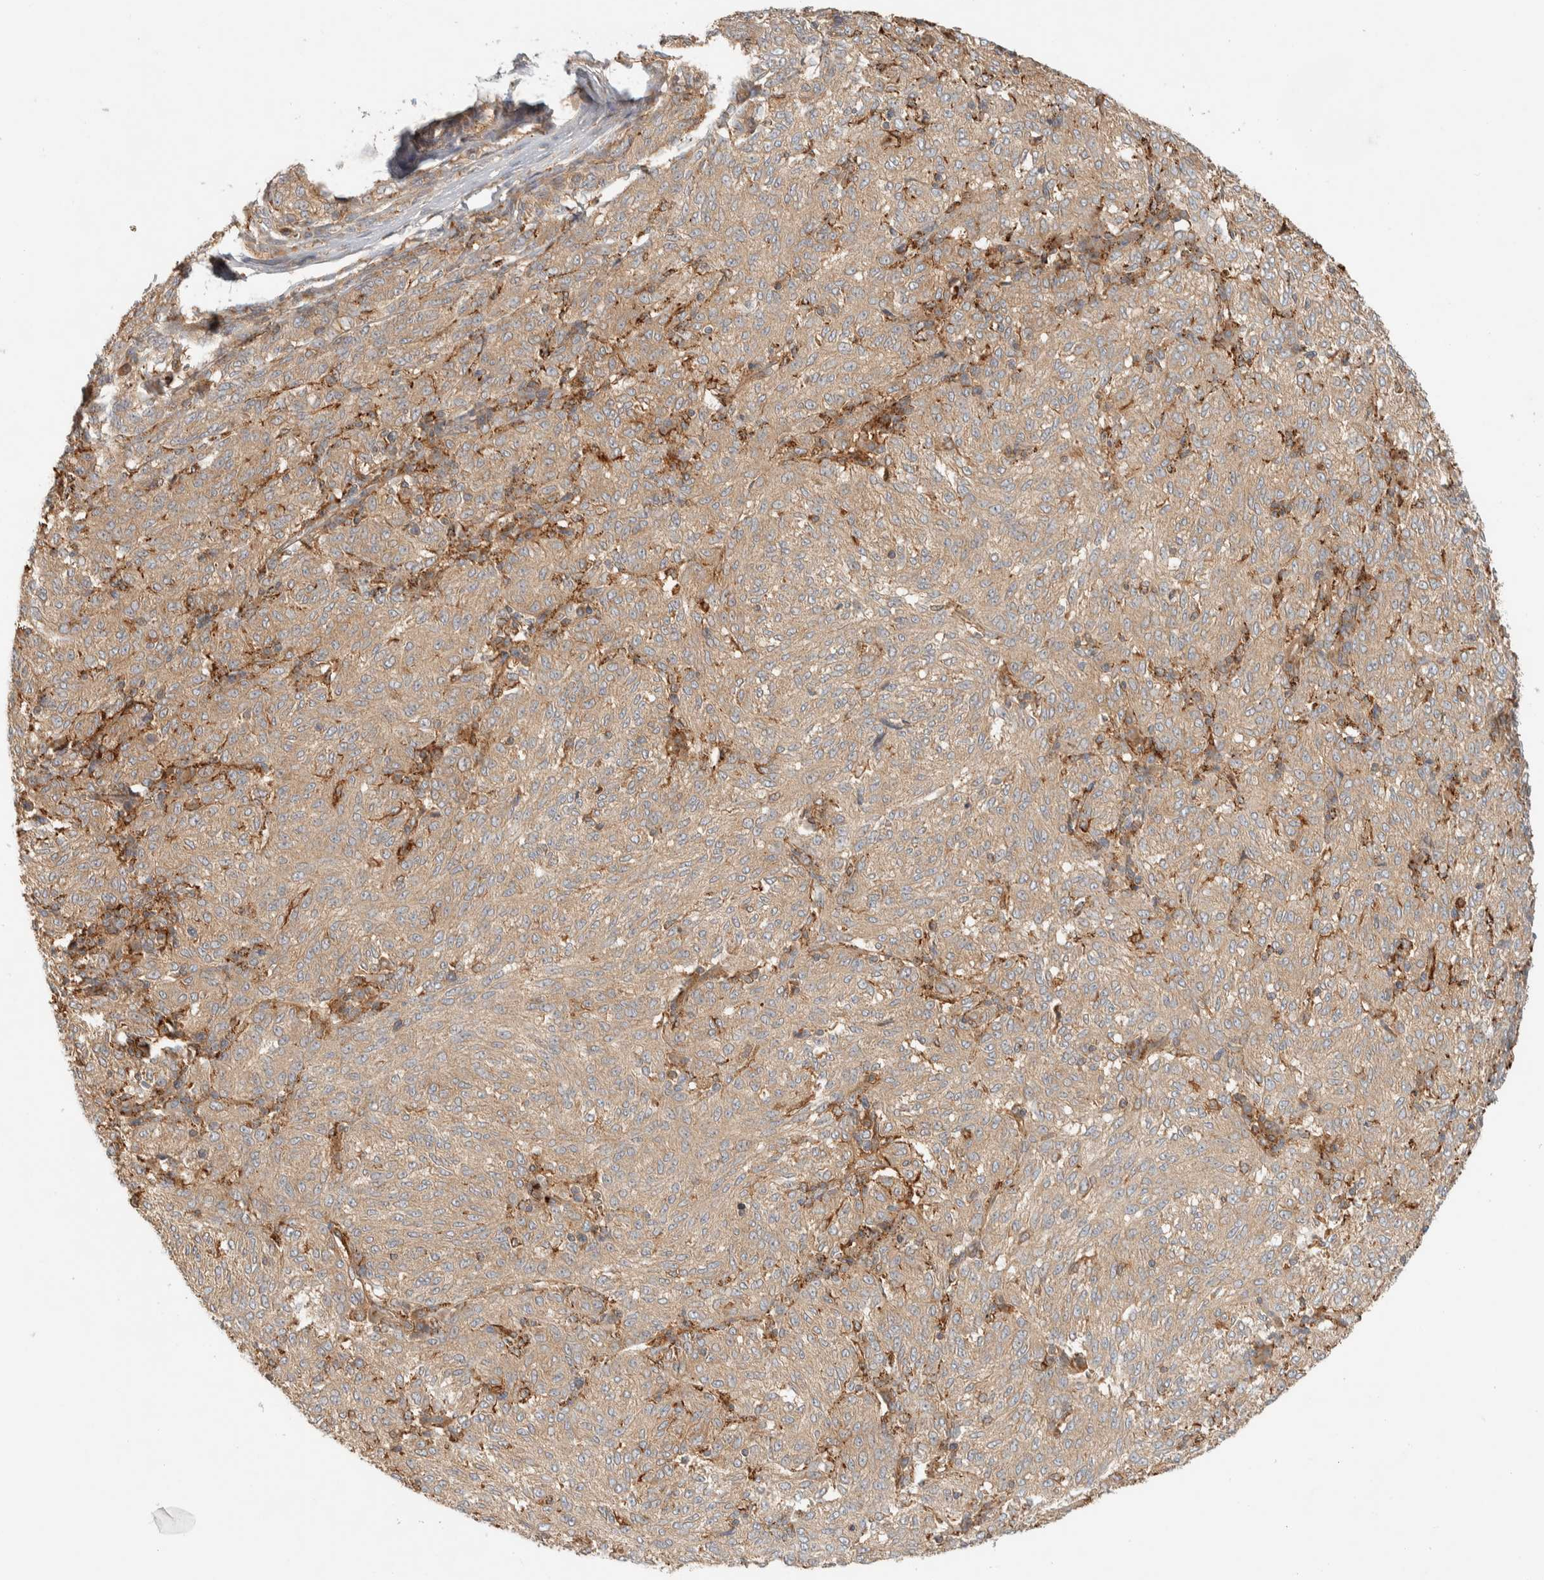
{"staining": {"intensity": "weak", "quantity": ">75%", "location": "cytoplasmic/membranous"}, "tissue": "melanoma", "cell_type": "Tumor cells", "image_type": "cancer", "snomed": [{"axis": "morphology", "description": "Malignant melanoma, NOS"}, {"axis": "topography", "description": "Skin"}], "caption": "Malignant melanoma stained with DAB immunohistochemistry (IHC) exhibits low levels of weak cytoplasmic/membranous expression in approximately >75% of tumor cells.", "gene": "FAM167A", "patient": {"sex": "female", "age": 72}}